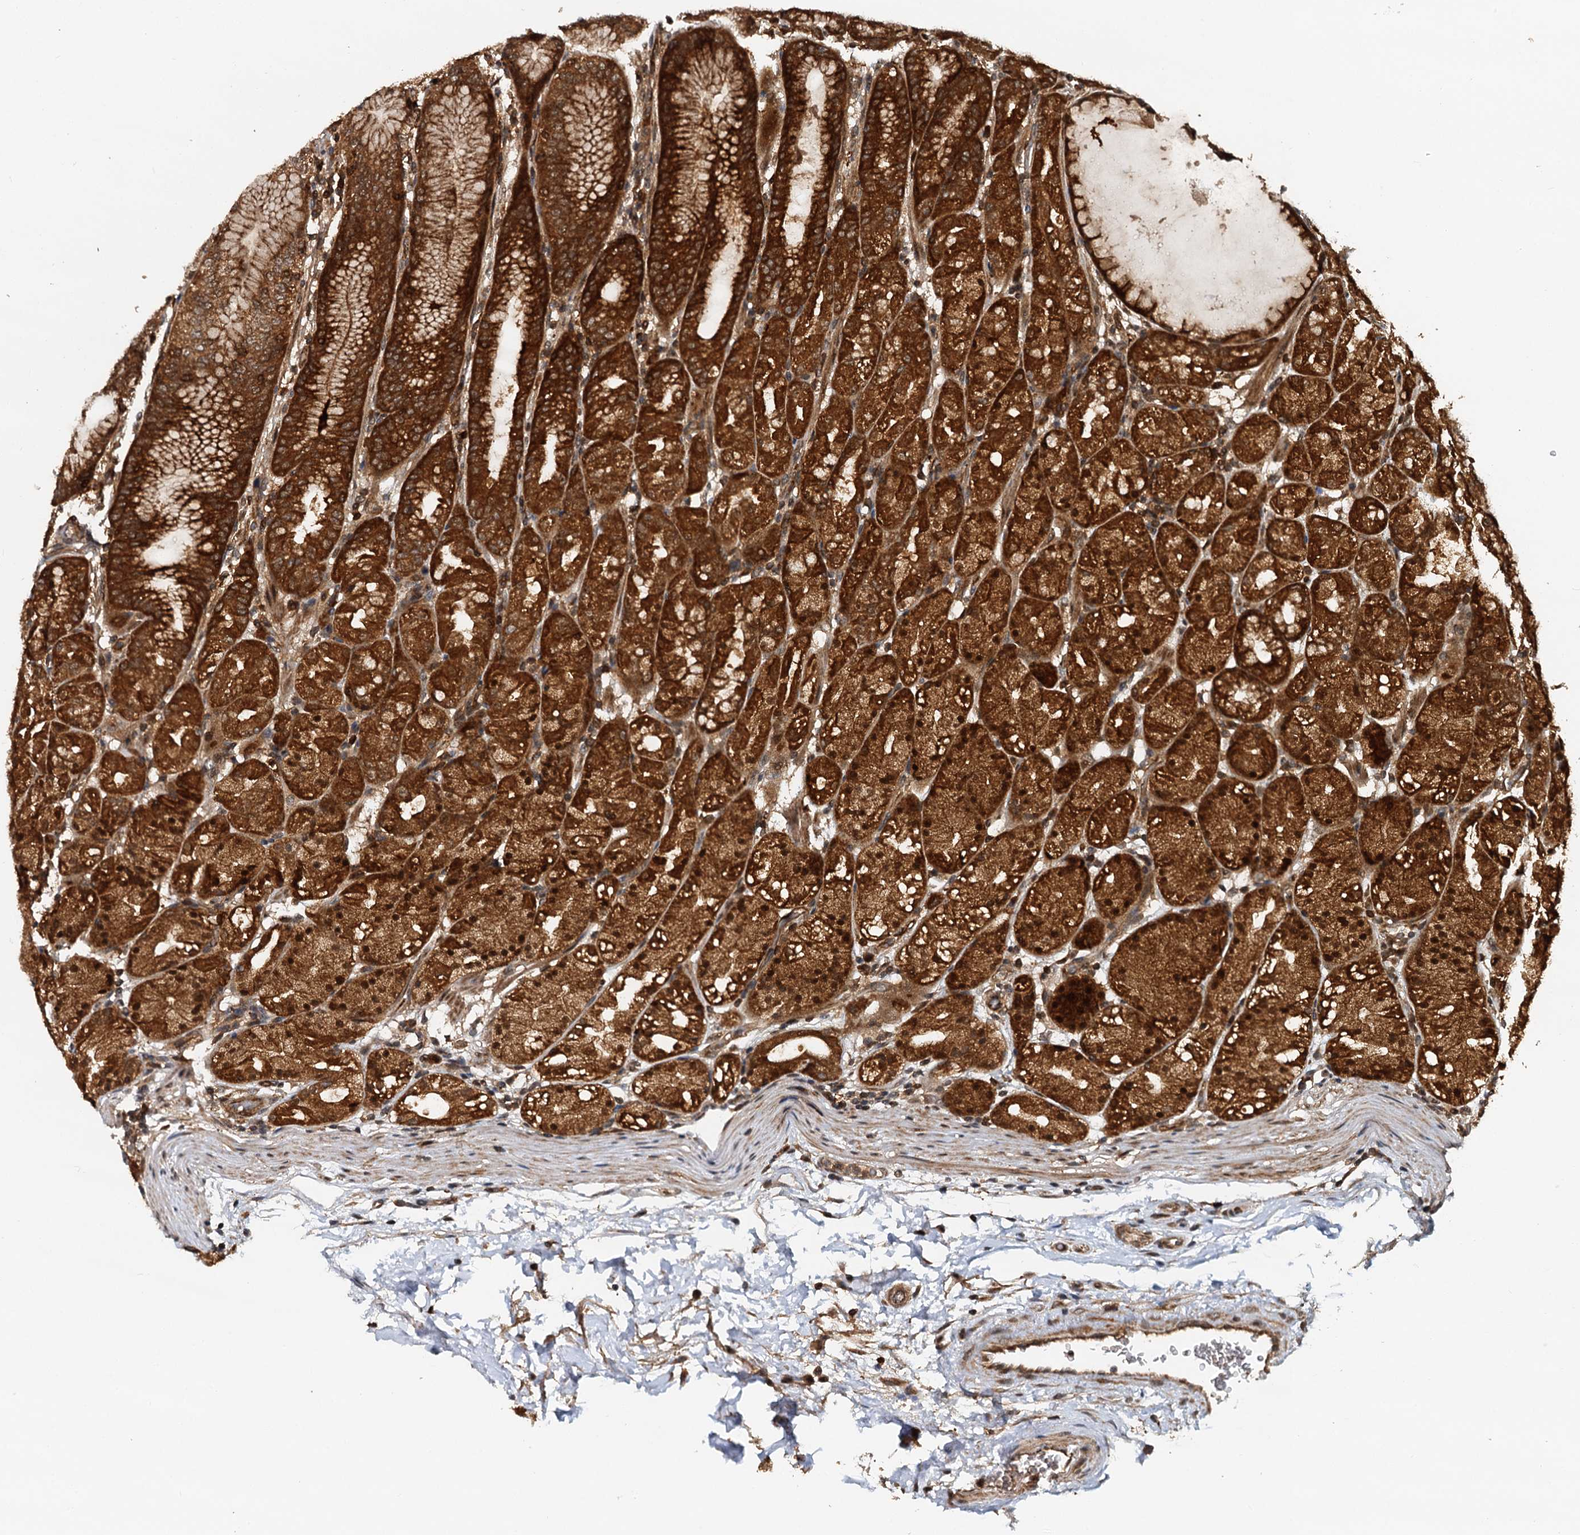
{"staining": {"intensity": "strong", "quantity": ">75%", "location": "cytoplasmic/membranous,nuclear"}, "tissue": "stomach", "cell_type": "Glandular cells", "image_type": "normal", "snomed": [{"axis": "morphology", "description": "Normal tissue, NOS"}, {"axis": "topography", "description": "Stomach, upper"}], "caption": "Strong cytoplasmic/membranous,nuclear protein expression is seen in approximately >75% of glandular cells in stomach.", "gene": "STUB1", "patient": {"sex": "male", "age": 48}}